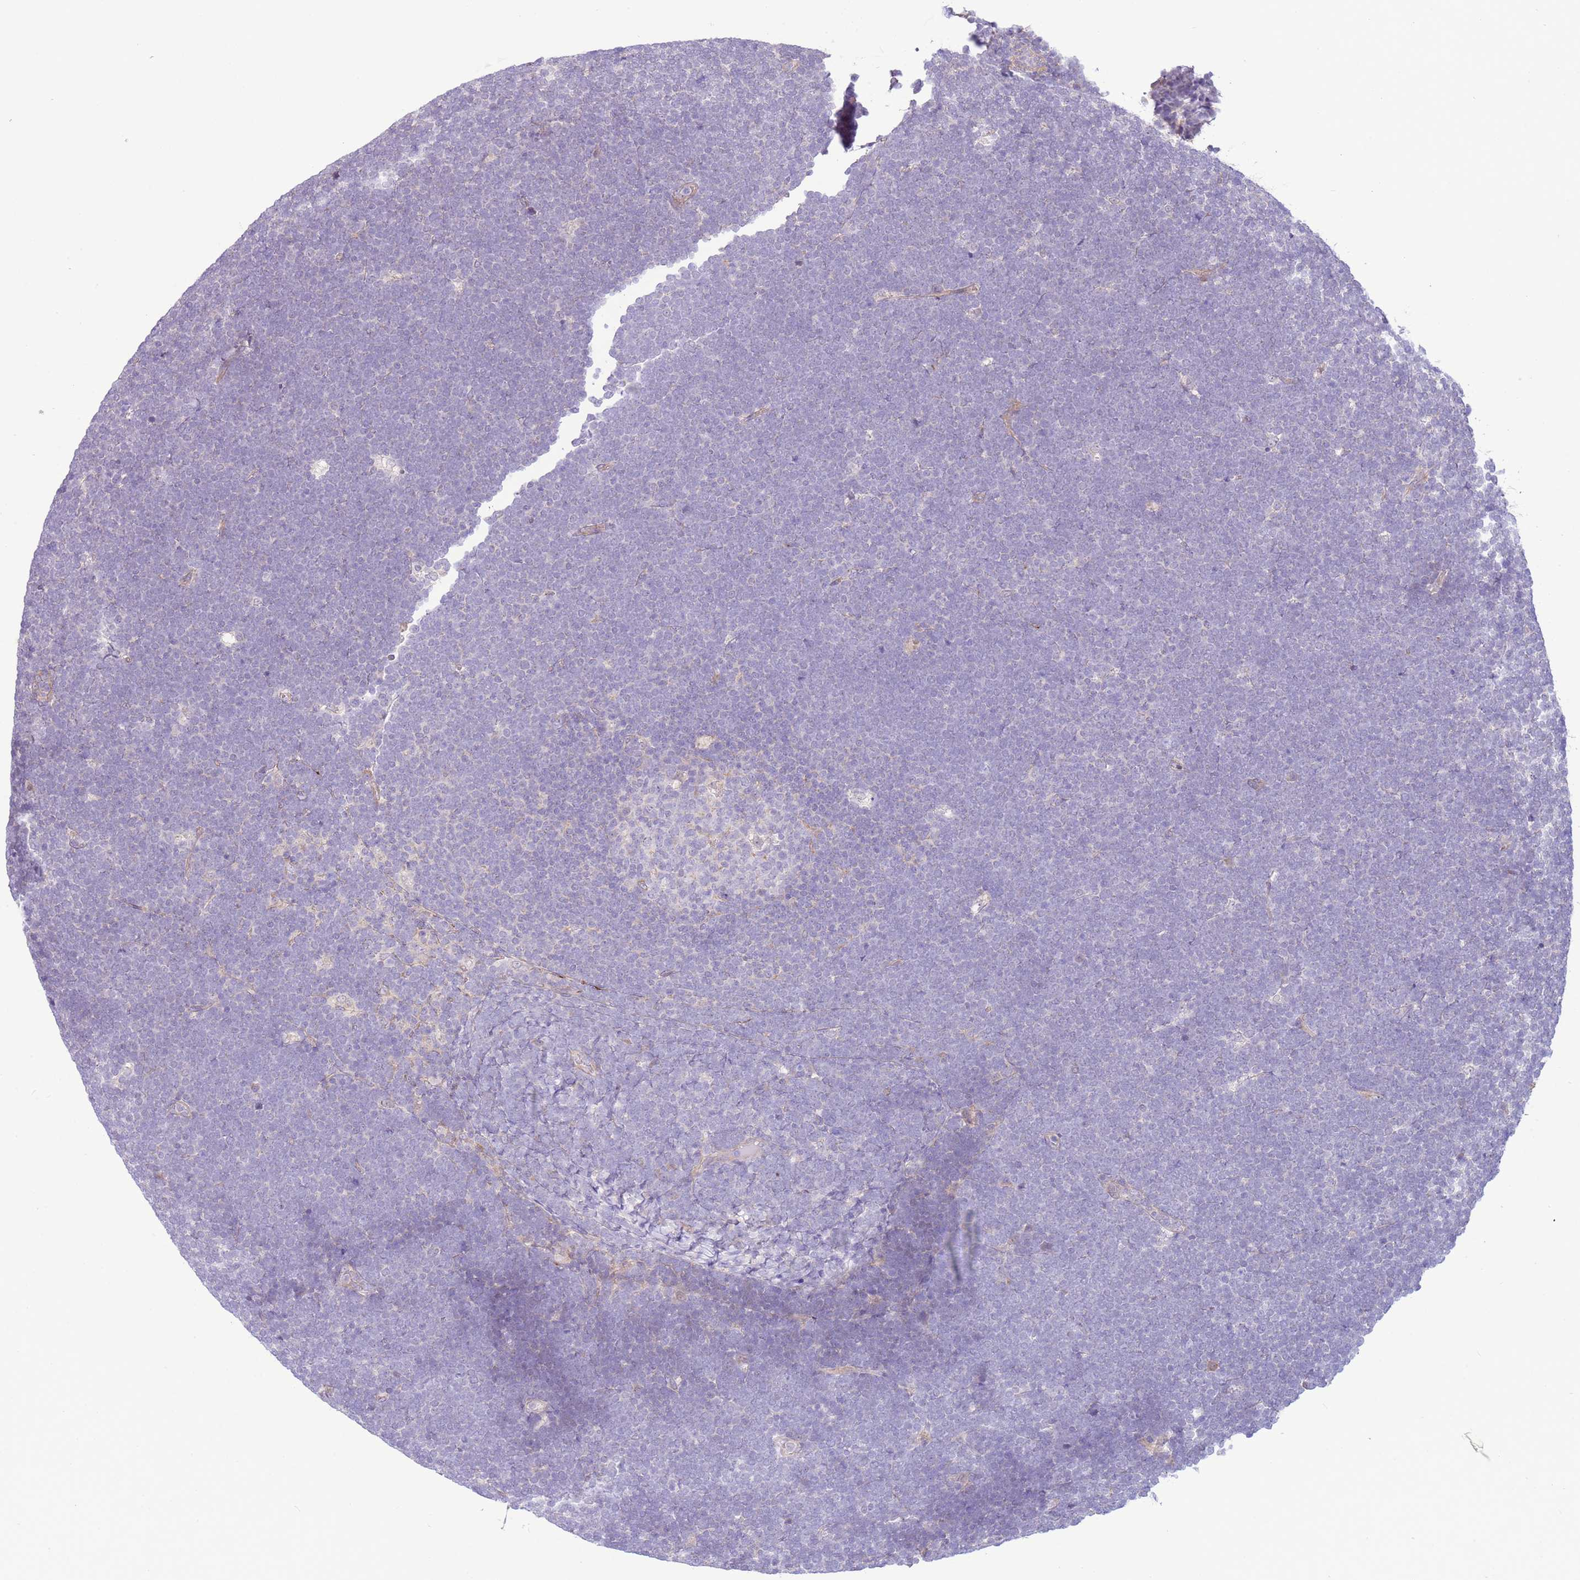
{"staining": {"intensity": "negative", "quantity": "none", "location": "none"}, "tissue": "lymphoma", "cell_type": "Tumor cells", "image_type": "cancer", "snomed": [{"axis": "morphology", "description": "Malignant lymphoma, non-Hodgkin's type, High grade"}, {"axis": "topography", "description": "Lymph node"}], "caption": "Tumor cells show no significant staining in high-grade malignant lymphoma, non-Hodgkin's type. (IHC, brightfield microscopy, high magnification).", "gene": "SCARA3", "patient": {"sex": "male", "age": 13}}